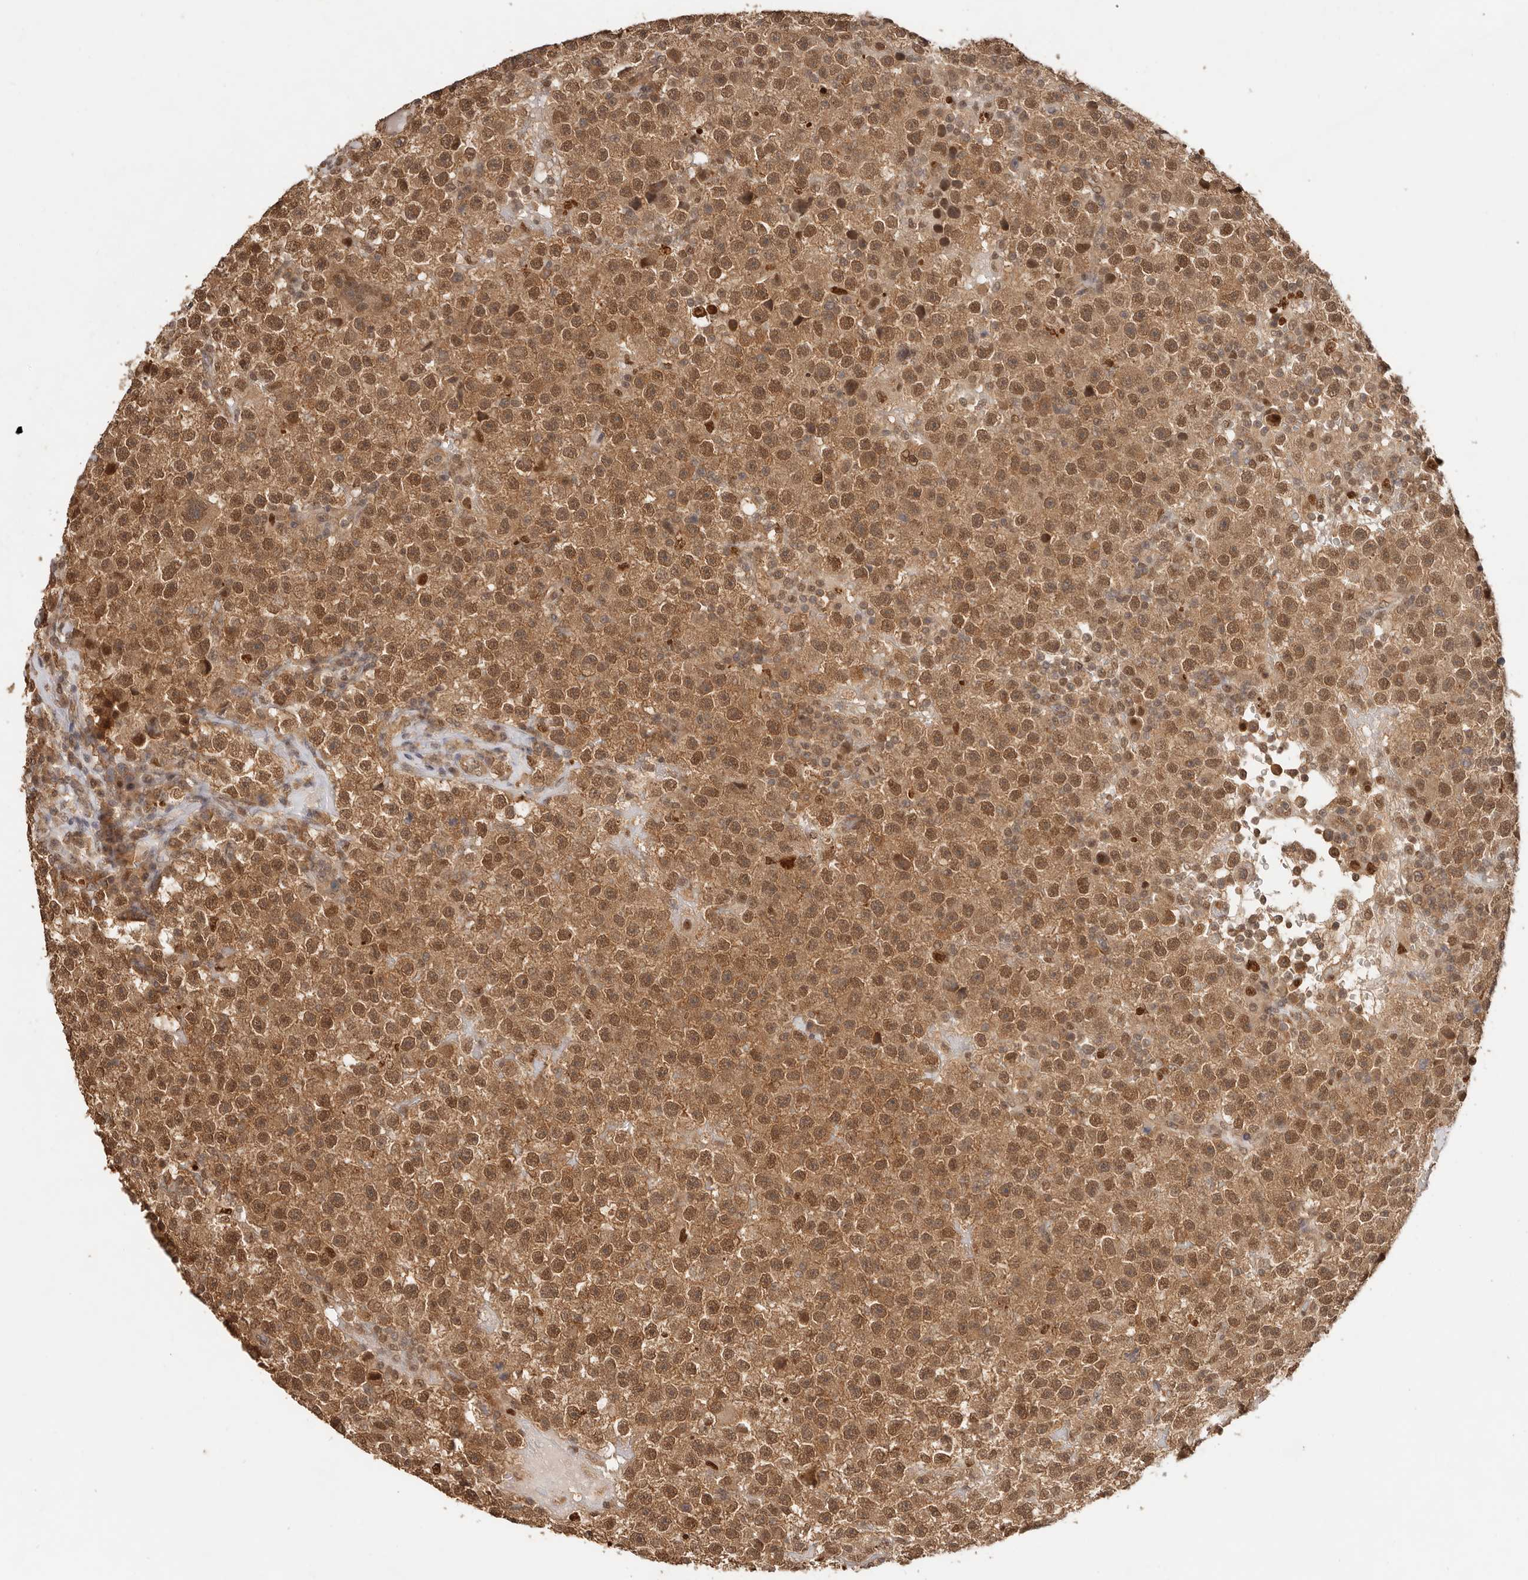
{"staining": {"intensity": "moderate", "quantity": ">75%", "location": "cytoplasmic/membranous,nuclear"}, "tissue": "testis cancer", "cell_type": "Tumor cells", "image_type": "cancer", "snomed": [{"axis": "morphology", "description": "Seminoma, NOS"}, {"axis": "topography", "description": "Testis"}], "caption": "An immunohistochemistry (IHC) image of neoplastic tissue is shown. Protein staining in brown shows moderate cytoplasmic/membranous and nuclear positivity in testis cancer (seminoma) within tumor cells.", "gene": "PSMA5", "patient": {"sex": "male", "age": 22}}